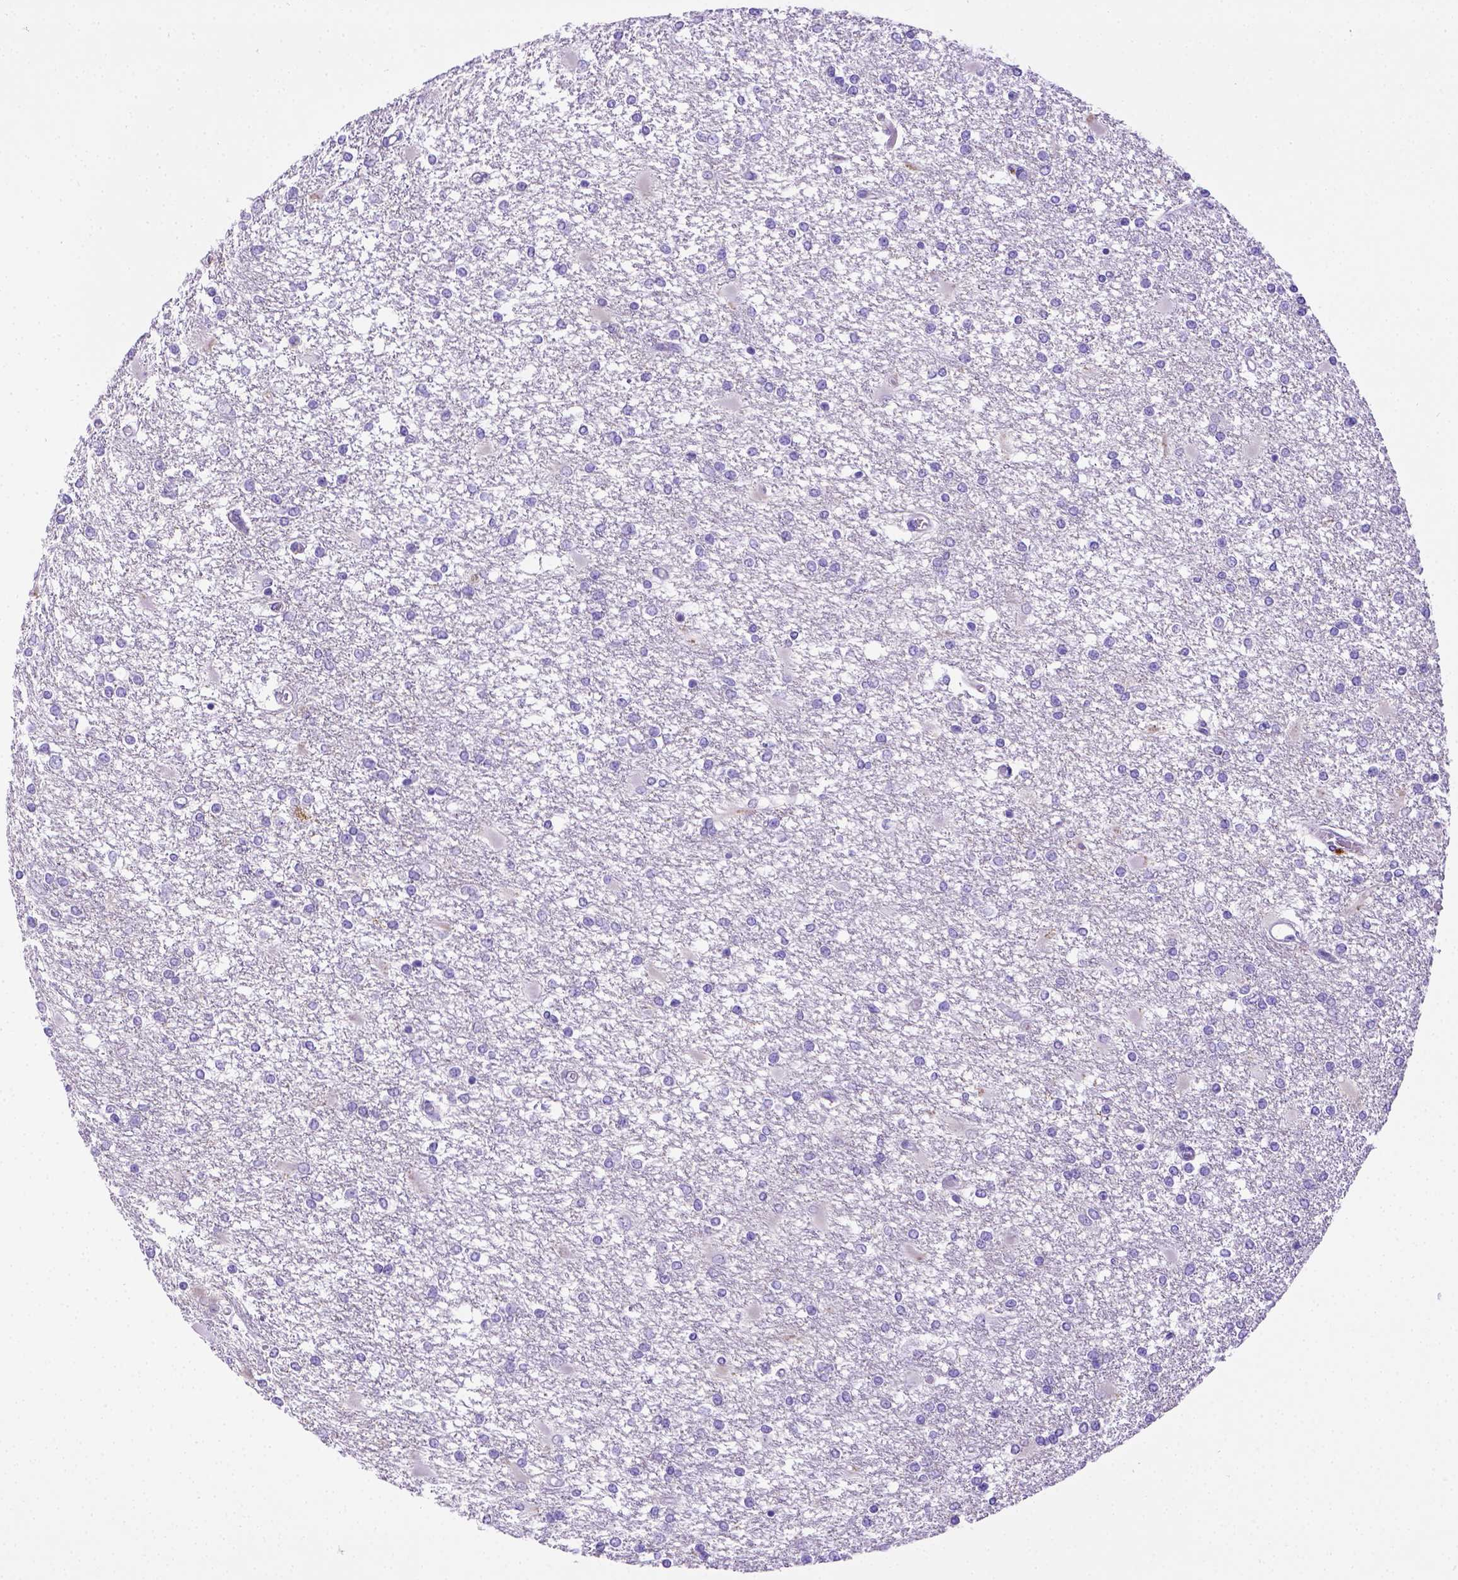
{"staining": {"intensity": "negative", "quantity": "none", "location": "none"}, "tissue": "glioma", "cell_type": "Tumor cells", "image_type": "cancer", "snomed": [{"axis": "morphology", "description": "Glioma, malignant, High grade"}, {"axis": "topography", "description": "Cerebral cortex"}], "caption": "The photomicrograph reveals no significant staining in tumor cells of glioma.", "gene": "LRRC18", "patient": {"sex": "male", "age": 79}}